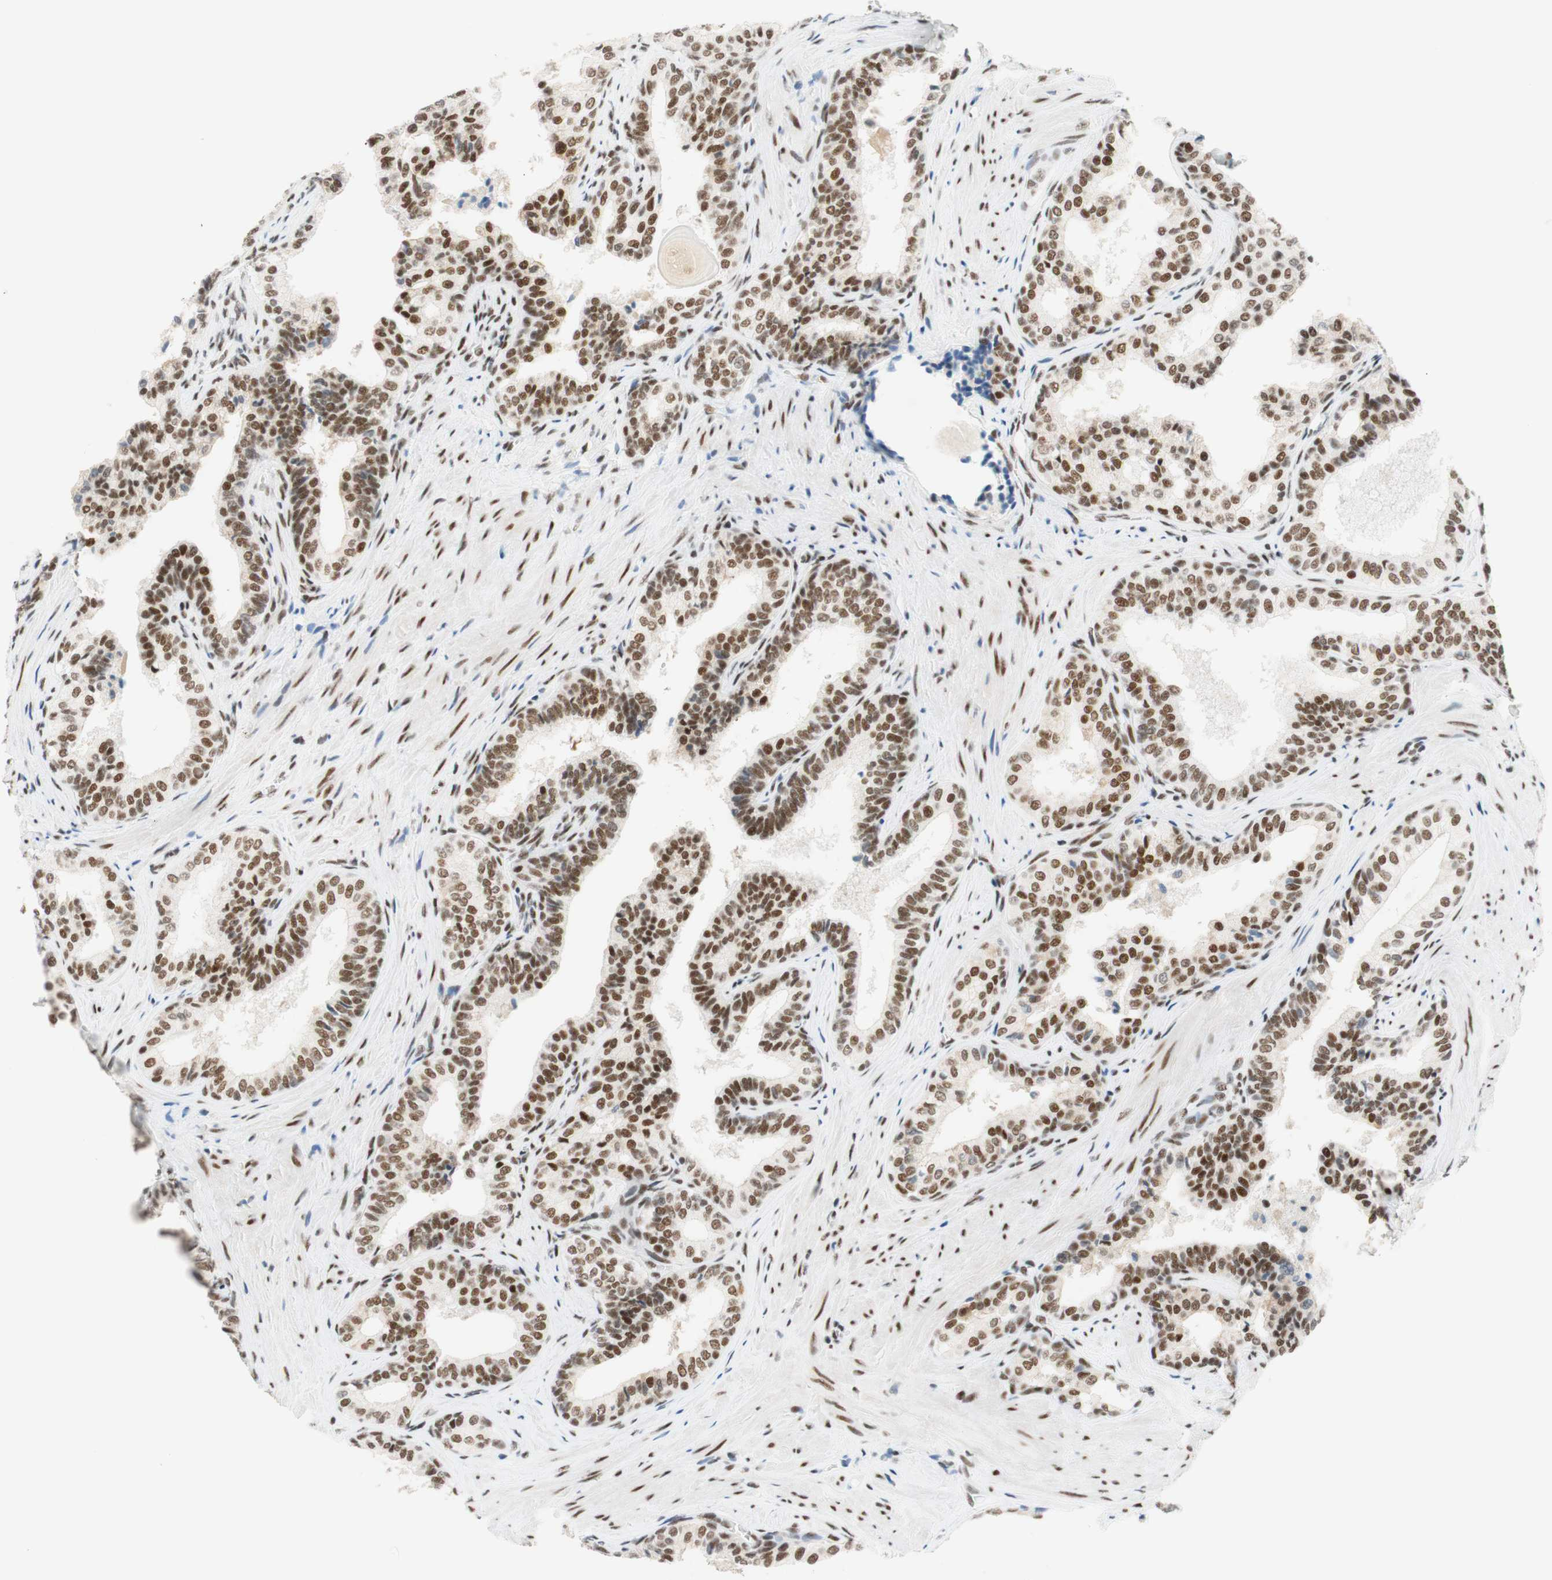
{"staining": {"intensity": "moderate", "quantity": ">75%", "location": "nuclear"}, "tissue": "prostate cancer", "cell_type": "Tumor cells", "image_type": "cancer", "snomed": [{"axis": "morphology", "description": "Adenocarcinoma, Low grade"}, {"axis": "topography", "description": "Prostate"}], "caption": "Prostate low-grade adenocarcinoma tissue demonstrates moderate nuclear positivity in about >75% of tumor cells", "gene": "RNF20", "patient": {"sex": "male", "age": 60}}